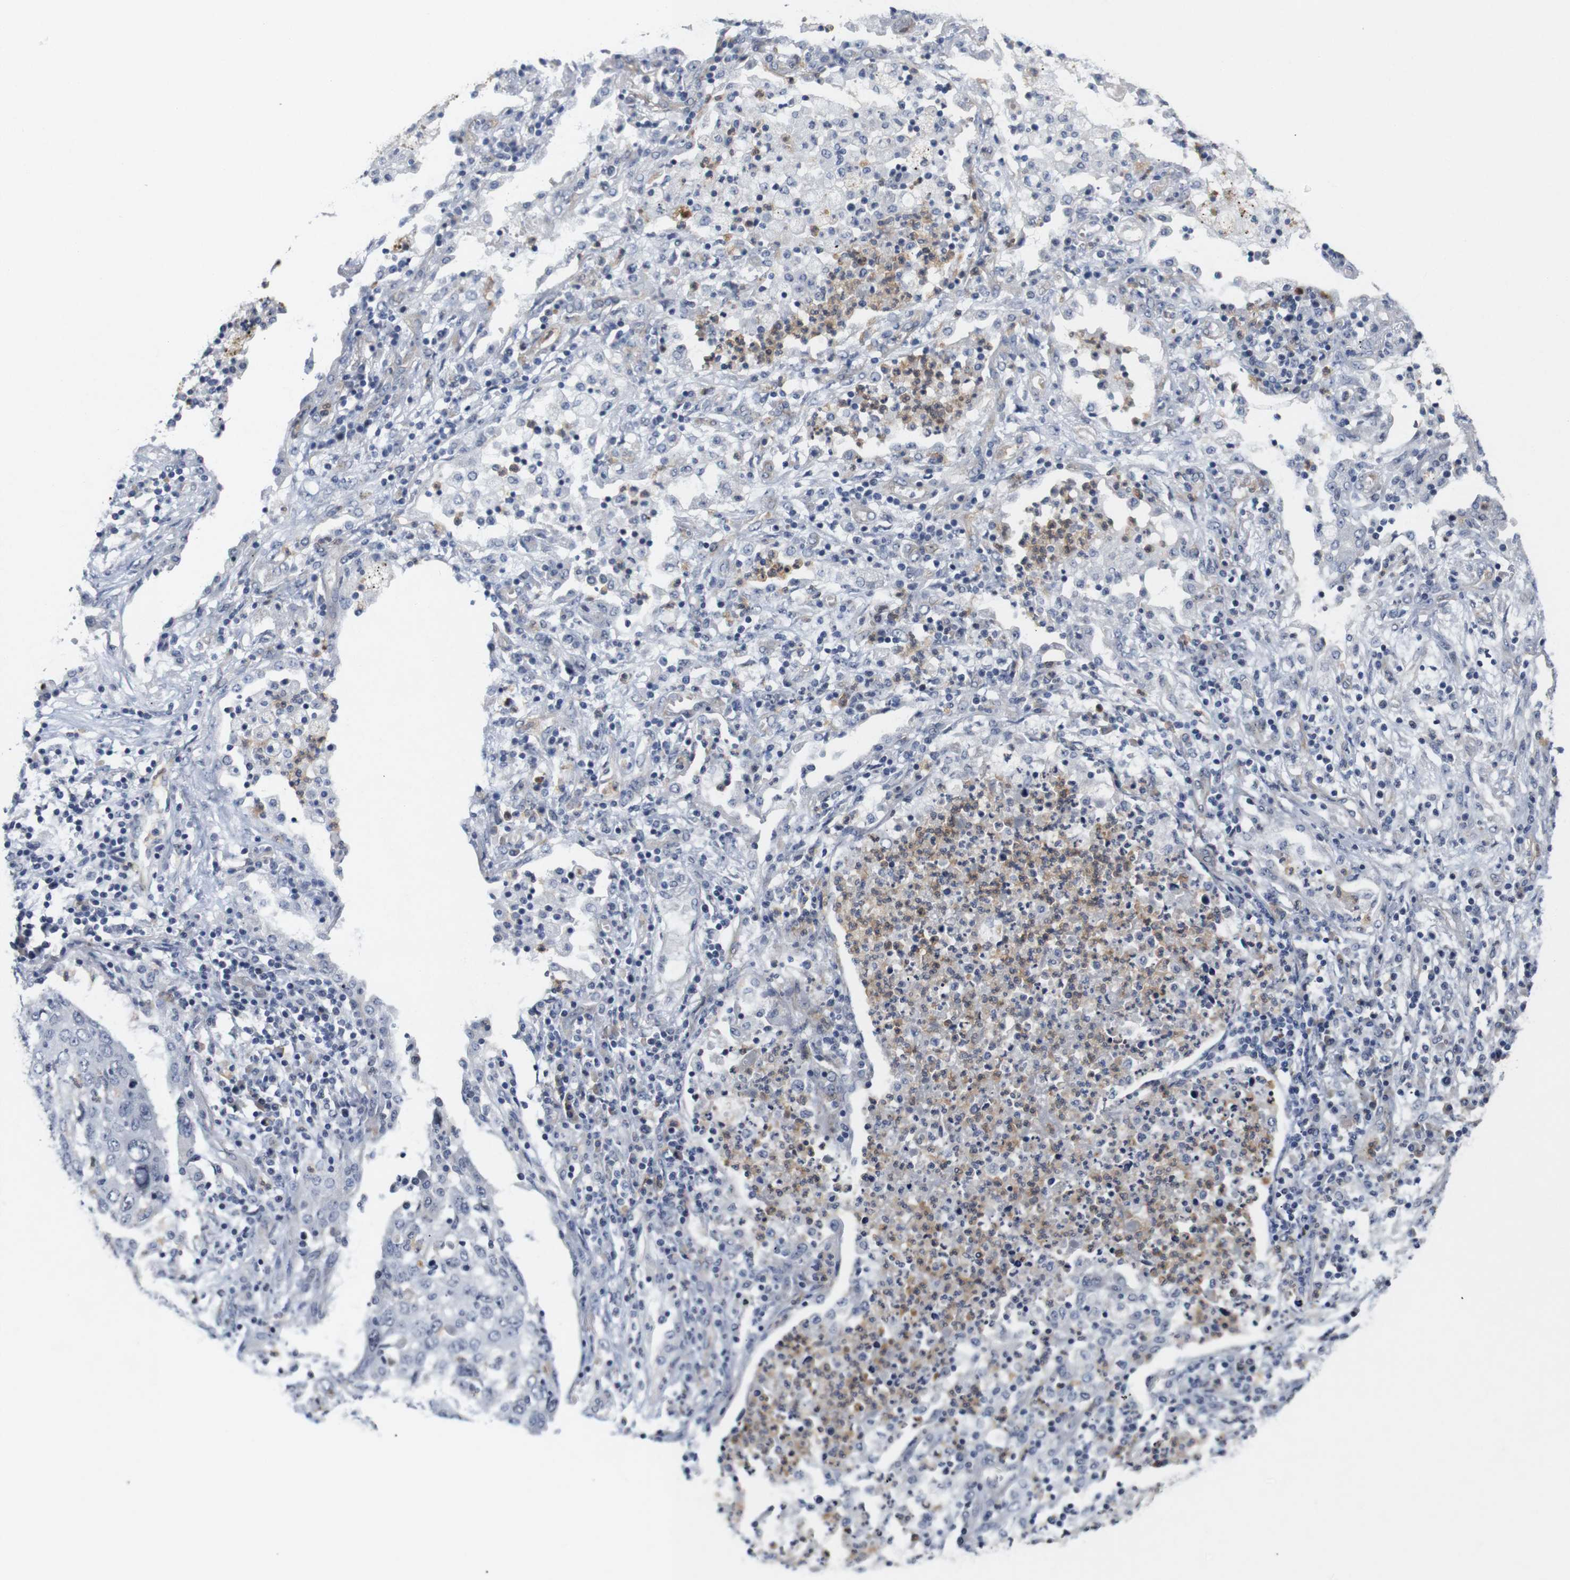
{"staining": {"intensity": "negative", "quantity": "none", "location": "none"}, "tissue": "lung cancer", "cell_type": "Tumor cells", "image_type": "cancer", "snomed": [{"axis": "morphology", "description": "Squamous cell carcinoma, NOS"}, {"axis": "topography", "description": "Lung"}], "caption": "There is no significant expression in tumor cells of lung cancer.", "gene": "CYB561", "patient": {"sex": "female", "age": 63}}